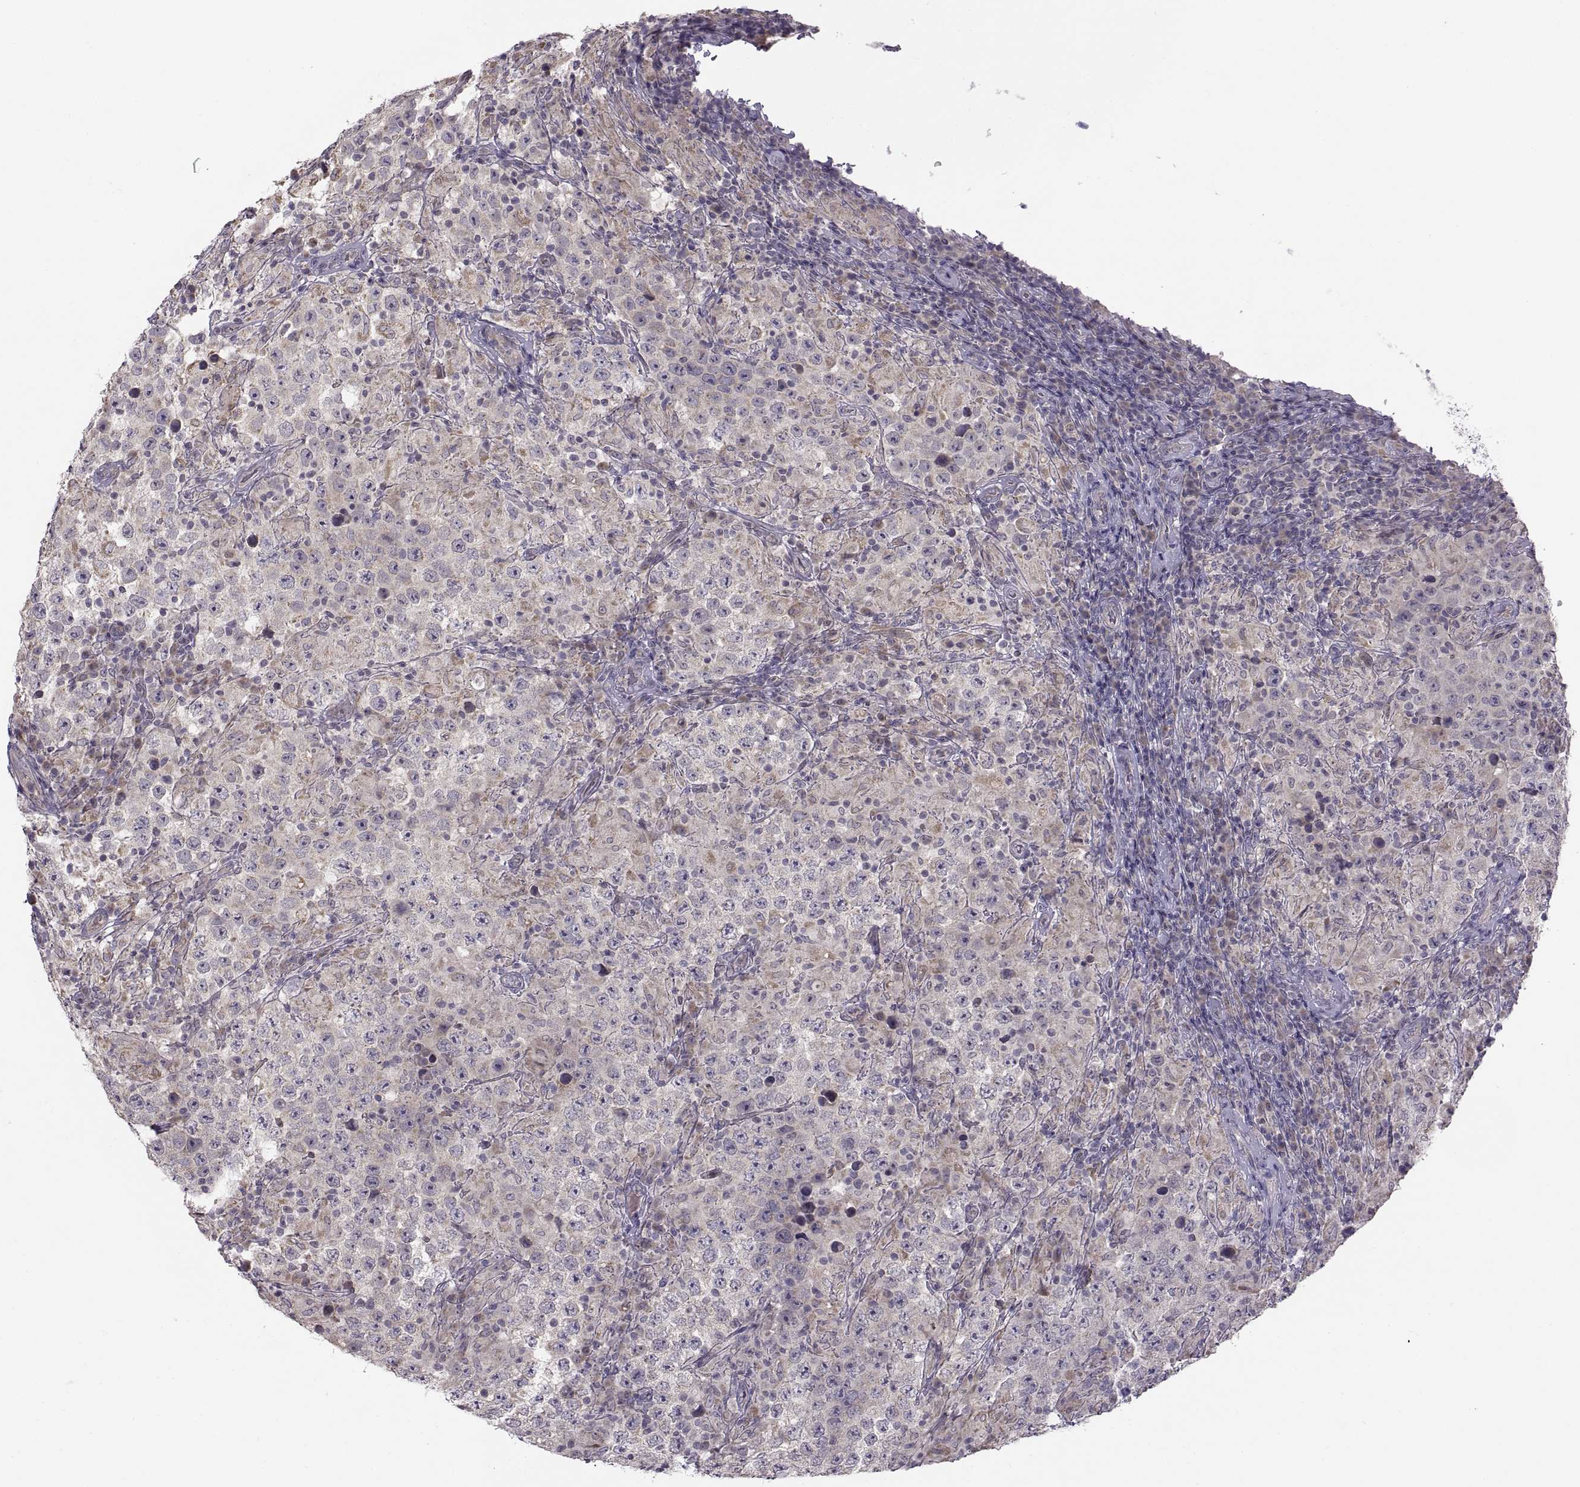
{"staining": {"intensity": "weak", "quantity": "25%-75%", "location": "cytoplasmic/membranous"}, "tissue": "testis cancer", "cell_type": "Tumor cells", "image_type": "cancer", "snomed": [{"axis": "morphology", "description": "Seminoma, NOS"}, {"axis": "morphology", "description": "Carcinoma, Embryonal, NOS"}, {"axis": "topography", "description": "Testis"}], "caption": "IHC image of human testis cancer (seminoma) stained for a protein (brown), which shows low levels of weak cytoplasmic/membranous positivity in approximately 25%-75% of tumor cells.", "gene": "ACSBG2", "patient": {"sex": "male", "age": 41}}